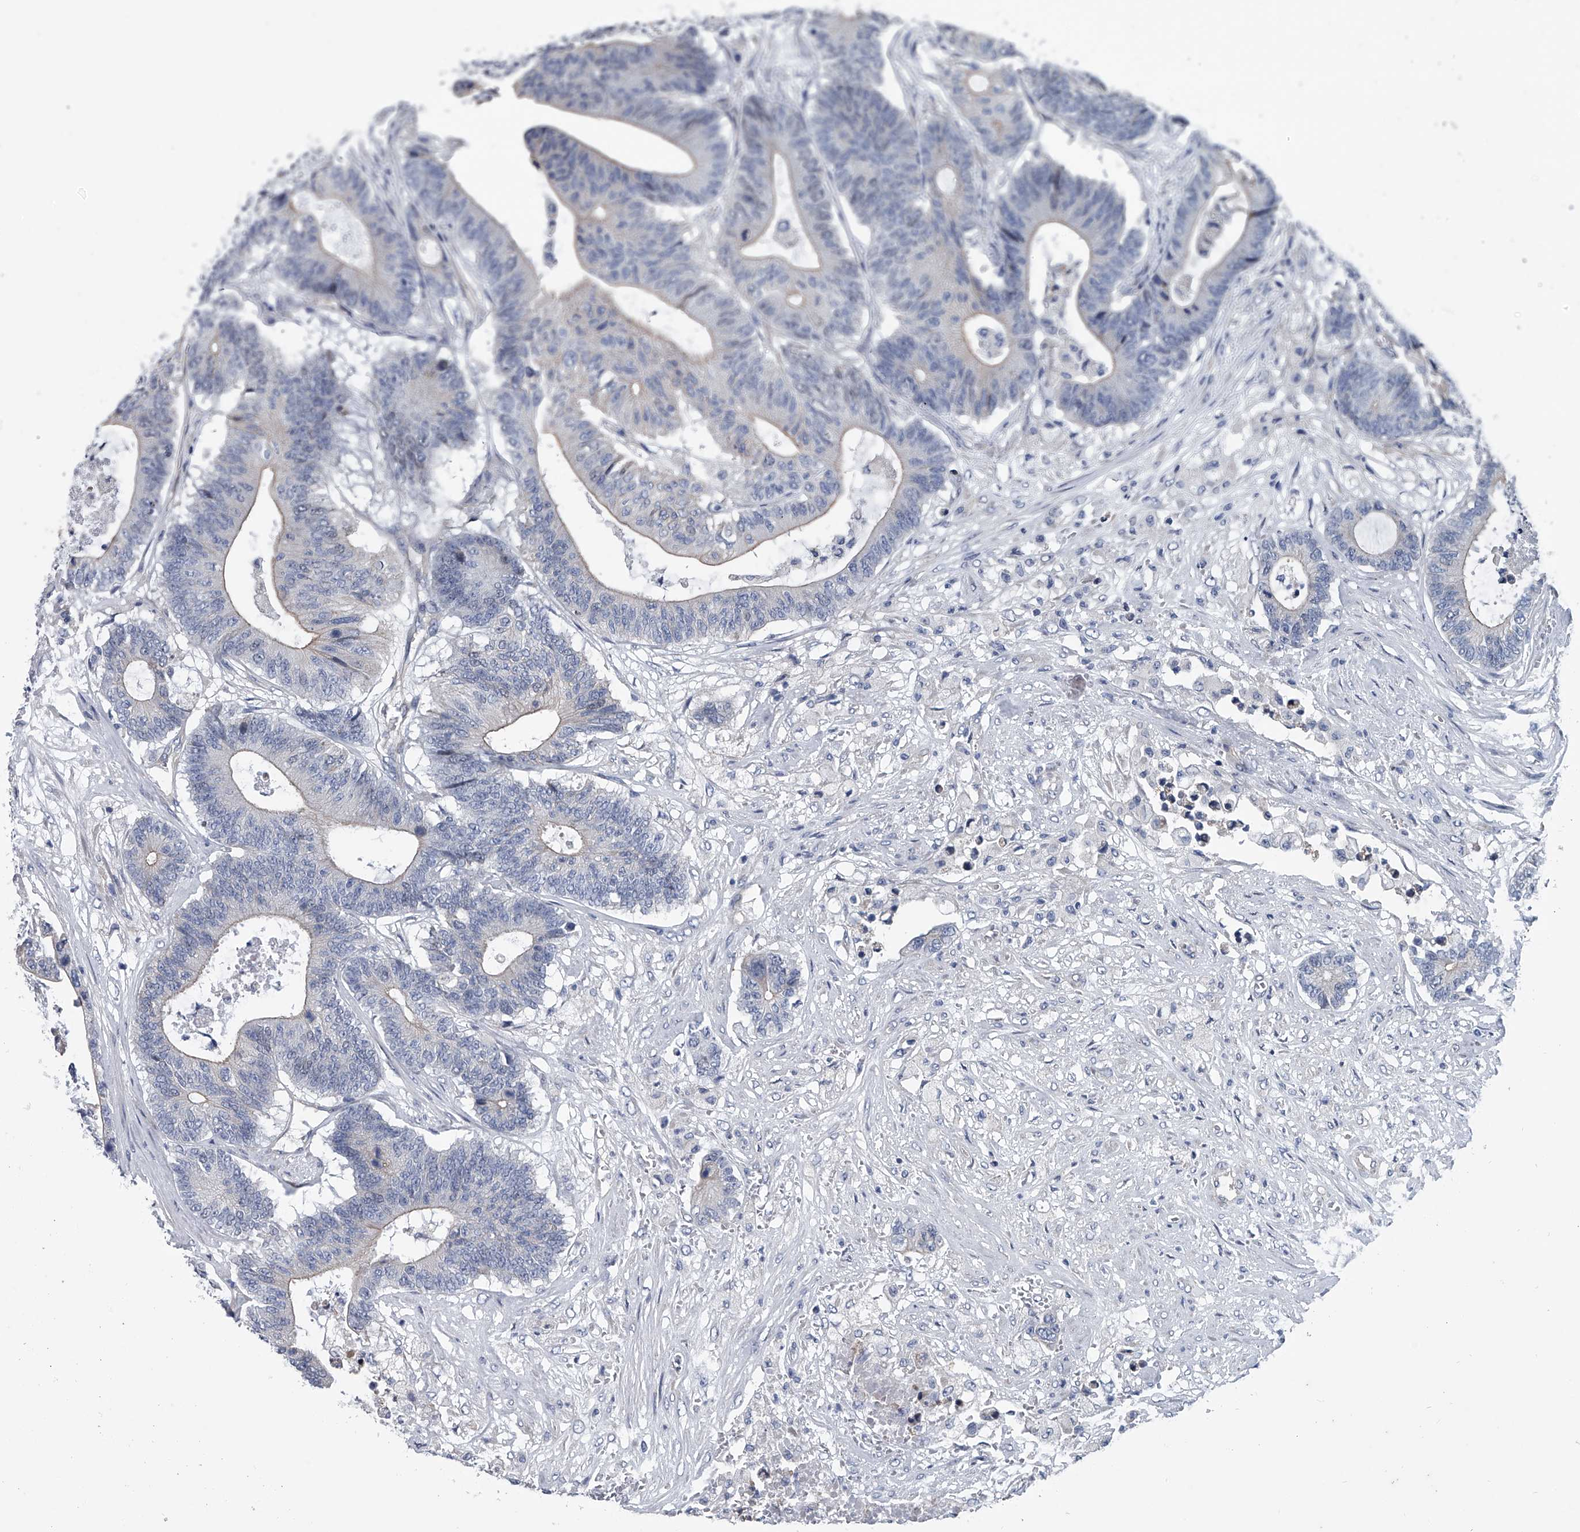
{"staining": {"intensity": "negative", "quantity": "none", "location": "none"}, "tissue": "colorectal cancer", "cell_type": "Tumor cells", "image_type": "cancer", "snomed": [{"axis": "morphology", "description": "Adenocarcinoma, NOS"}, {"axis": "topography", "description": "Colon"}], "caption": "Tumor cells are negative for protein expression in human adenocarcinoma (colorectal).", "gene": "ABCG1", "patient": {"sex": "female", "age": 84}}